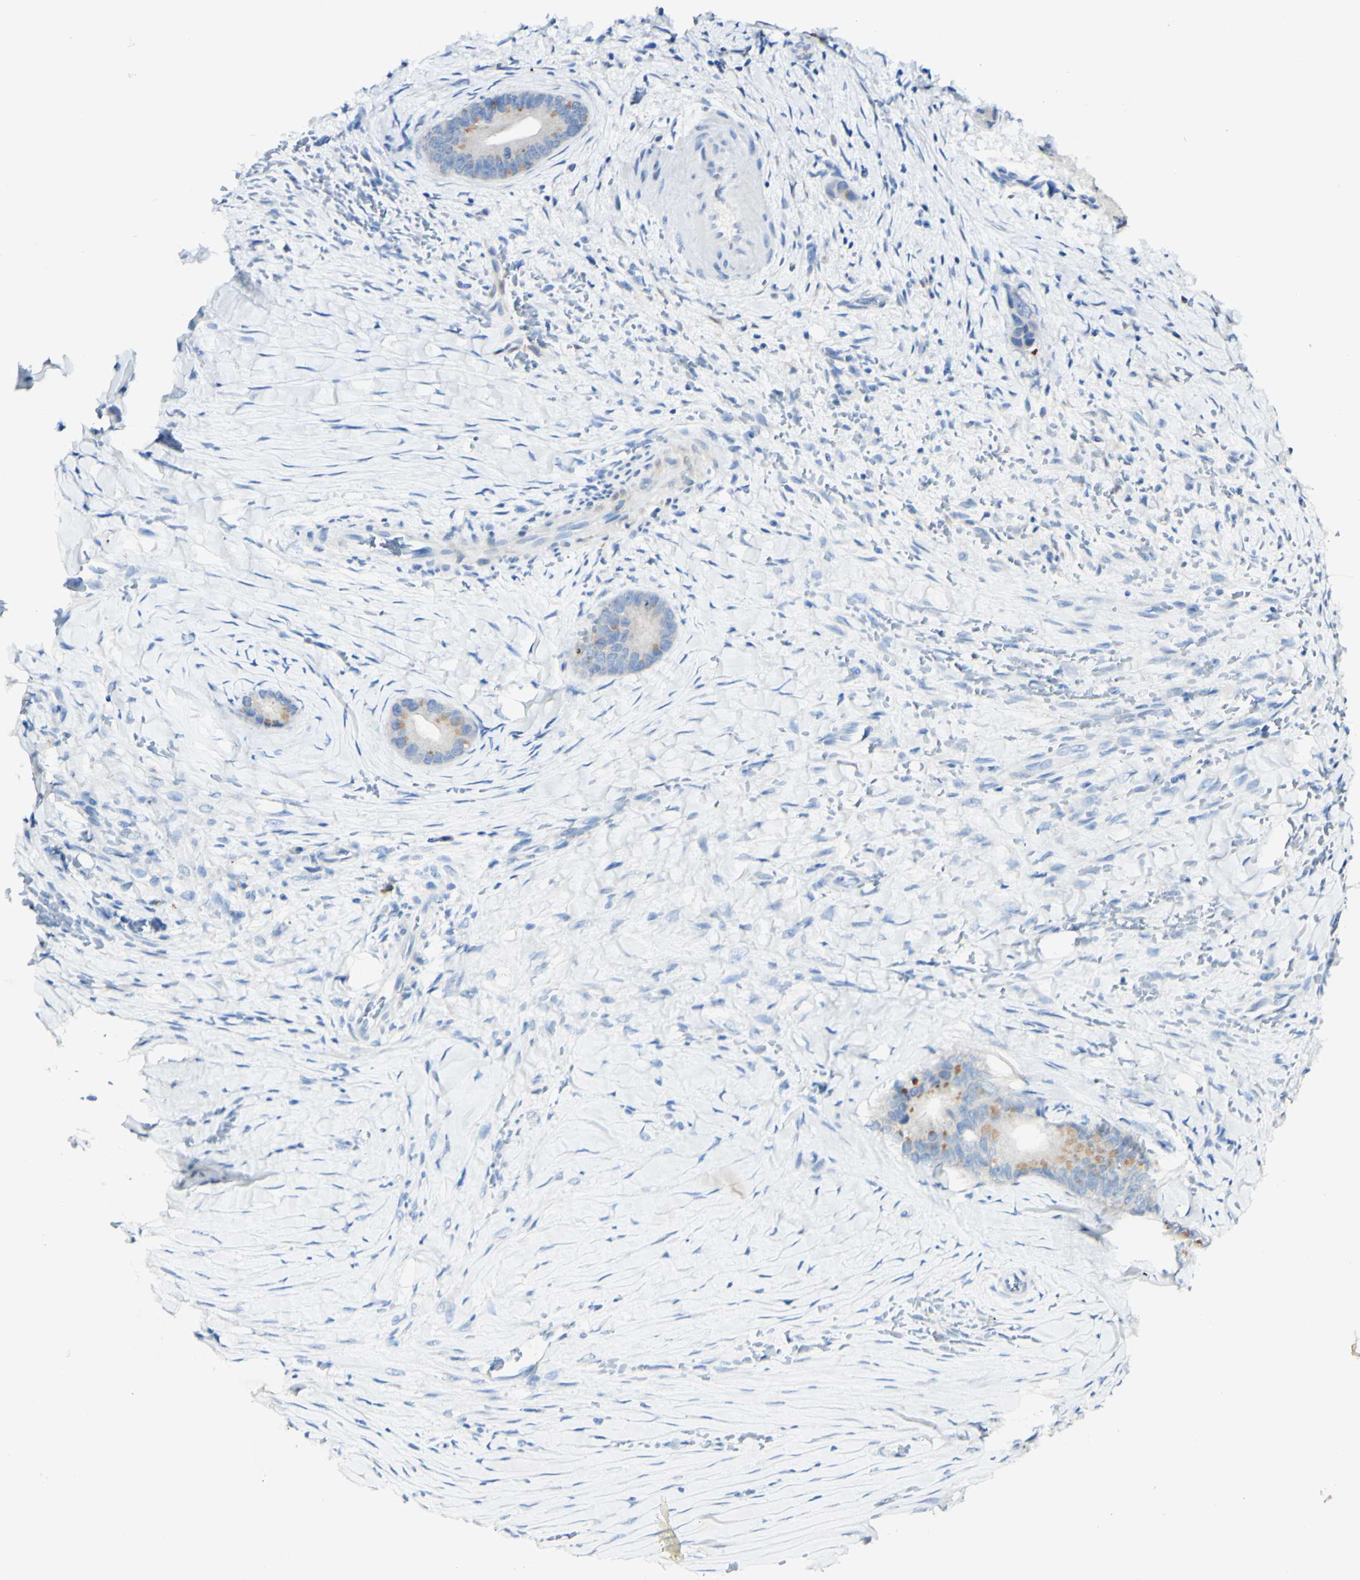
{"staining": {"intensity": "moderate", "quantity": "25%-75%", "location": "cytoplasmic/membranous"}, "tissue": "liver cancer", "cell_type": "Tumor cells", "image_type": "cancer", "snomed": [{"axis": "morphology", "description": "Cholangiocarcinoma"}, {"axis": "topography", "description": "Liver"}], "caption": "High-power microscopy captured an IHC image of liver cancer (cholangiocarcinoma), revealing moderate cytoplasmic/membranous staining in approximately 25%-75% of tumor cells. (IHC, brightfield microscopy, high magnification).", "gene": "FGF4", "patient": {"sex": "female", "age": 55}}